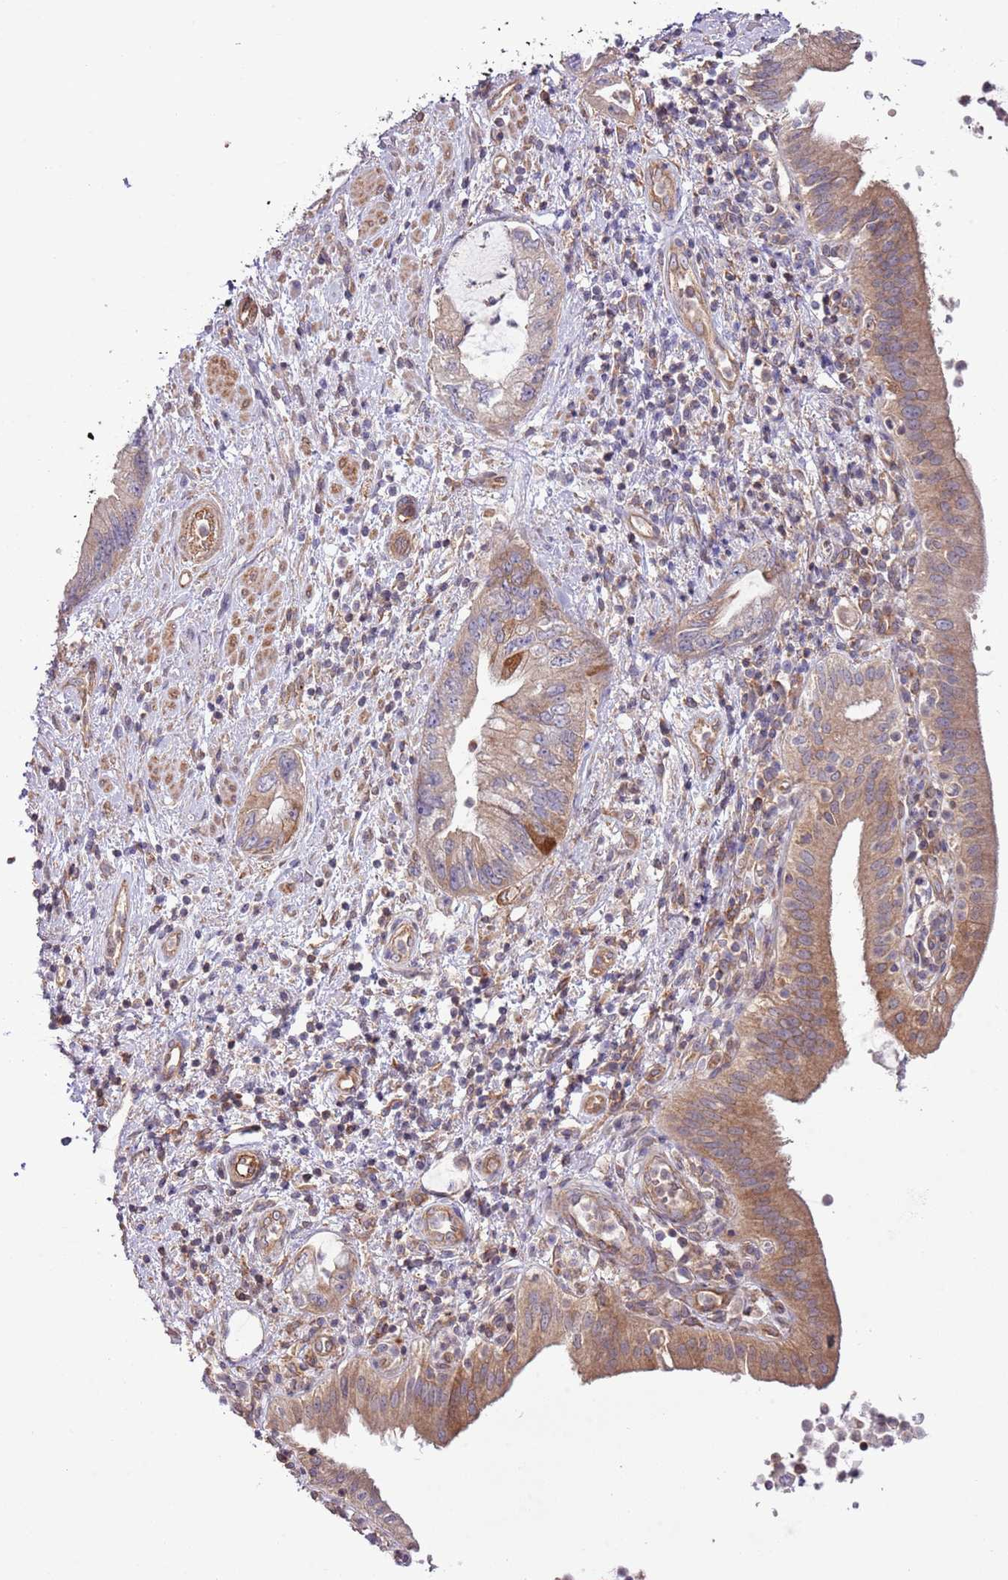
{"staining": {"intensity": "moderate", "quantity": "25%-75%", "location": "cytoplasmic/membranous"}, "tissue": "pancreatic cancer", "cell_type": "Tumor cells", "image_type": "cancer", "snomed": [{"axis": "morphology", "description": "Adenocarcinoma, NOS"}, {"axis": "topography", "description": "Pancreas"}], "caption": "Immunohistochemistry (DAB) staining of adenocarcinoma (pancreatic) displays moderate cytoplasmic/membranous protein staining in about 25%-75% of tumor cells. Immunohistochemistry stains the protein of interest in brown and the nuclei are stained blue.", "gene": "LPIN2", "patient": {"sex": "female", "age": 73}}